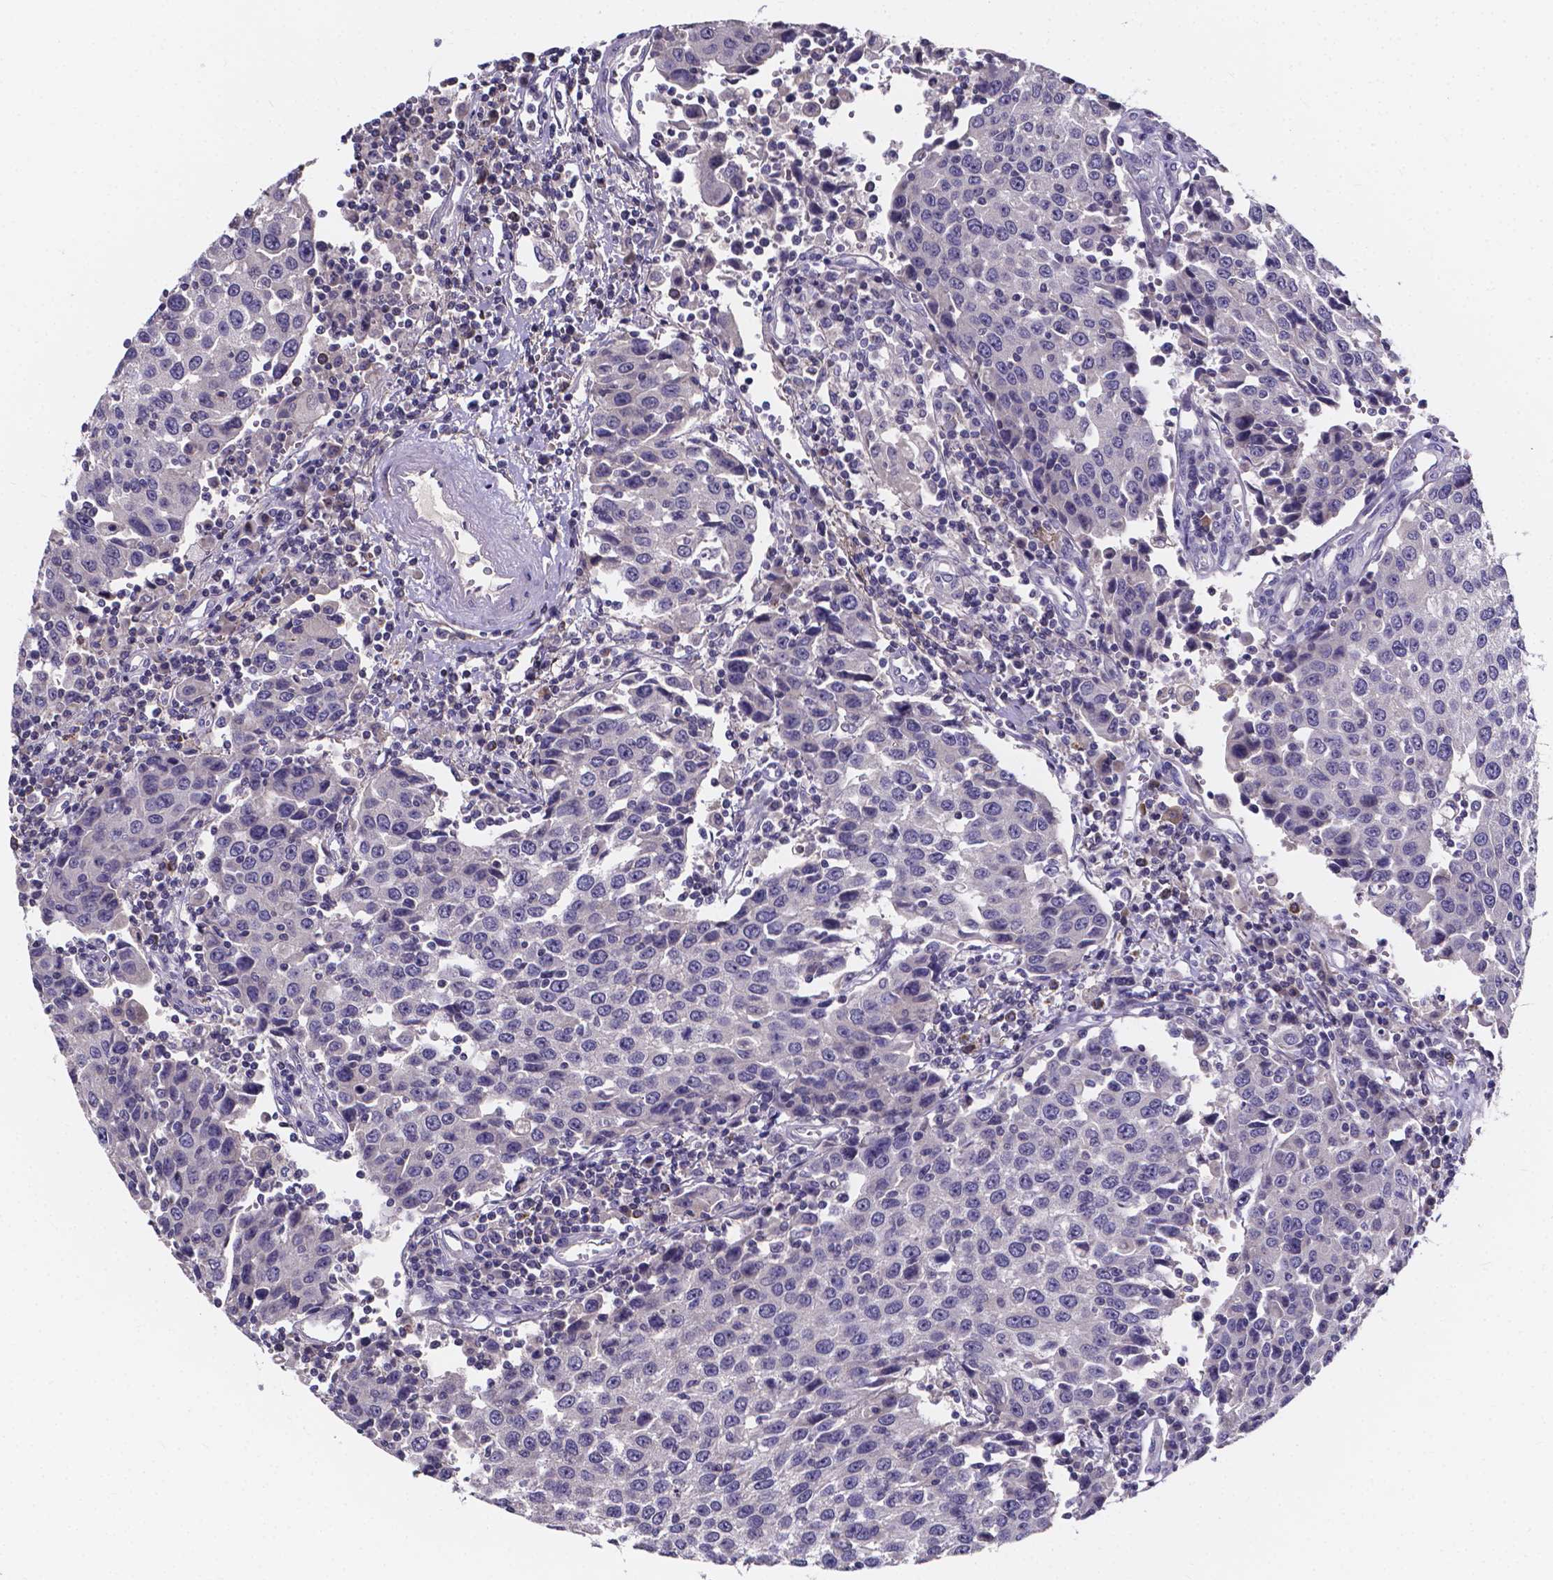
{"staining": {"intensity": "negative", "quantity": "none", "location": "none"}, "tissue": "urothelial cancer", "cell_type": "Tumor cells", "image_type": "cancer", "snomed": [{"axis": "morphology", "description": "Urothelial carcinoma, High grade"}, {"axis": "topography", "description": "Urinary bladder"}], "caption": "IHC micrograph of human urothelial cancer stained for a protein (brown), which exhibits no staining in tumor cells.", "gene": "SPOCD1", "patient": {"sex": "female", "age": 85}}